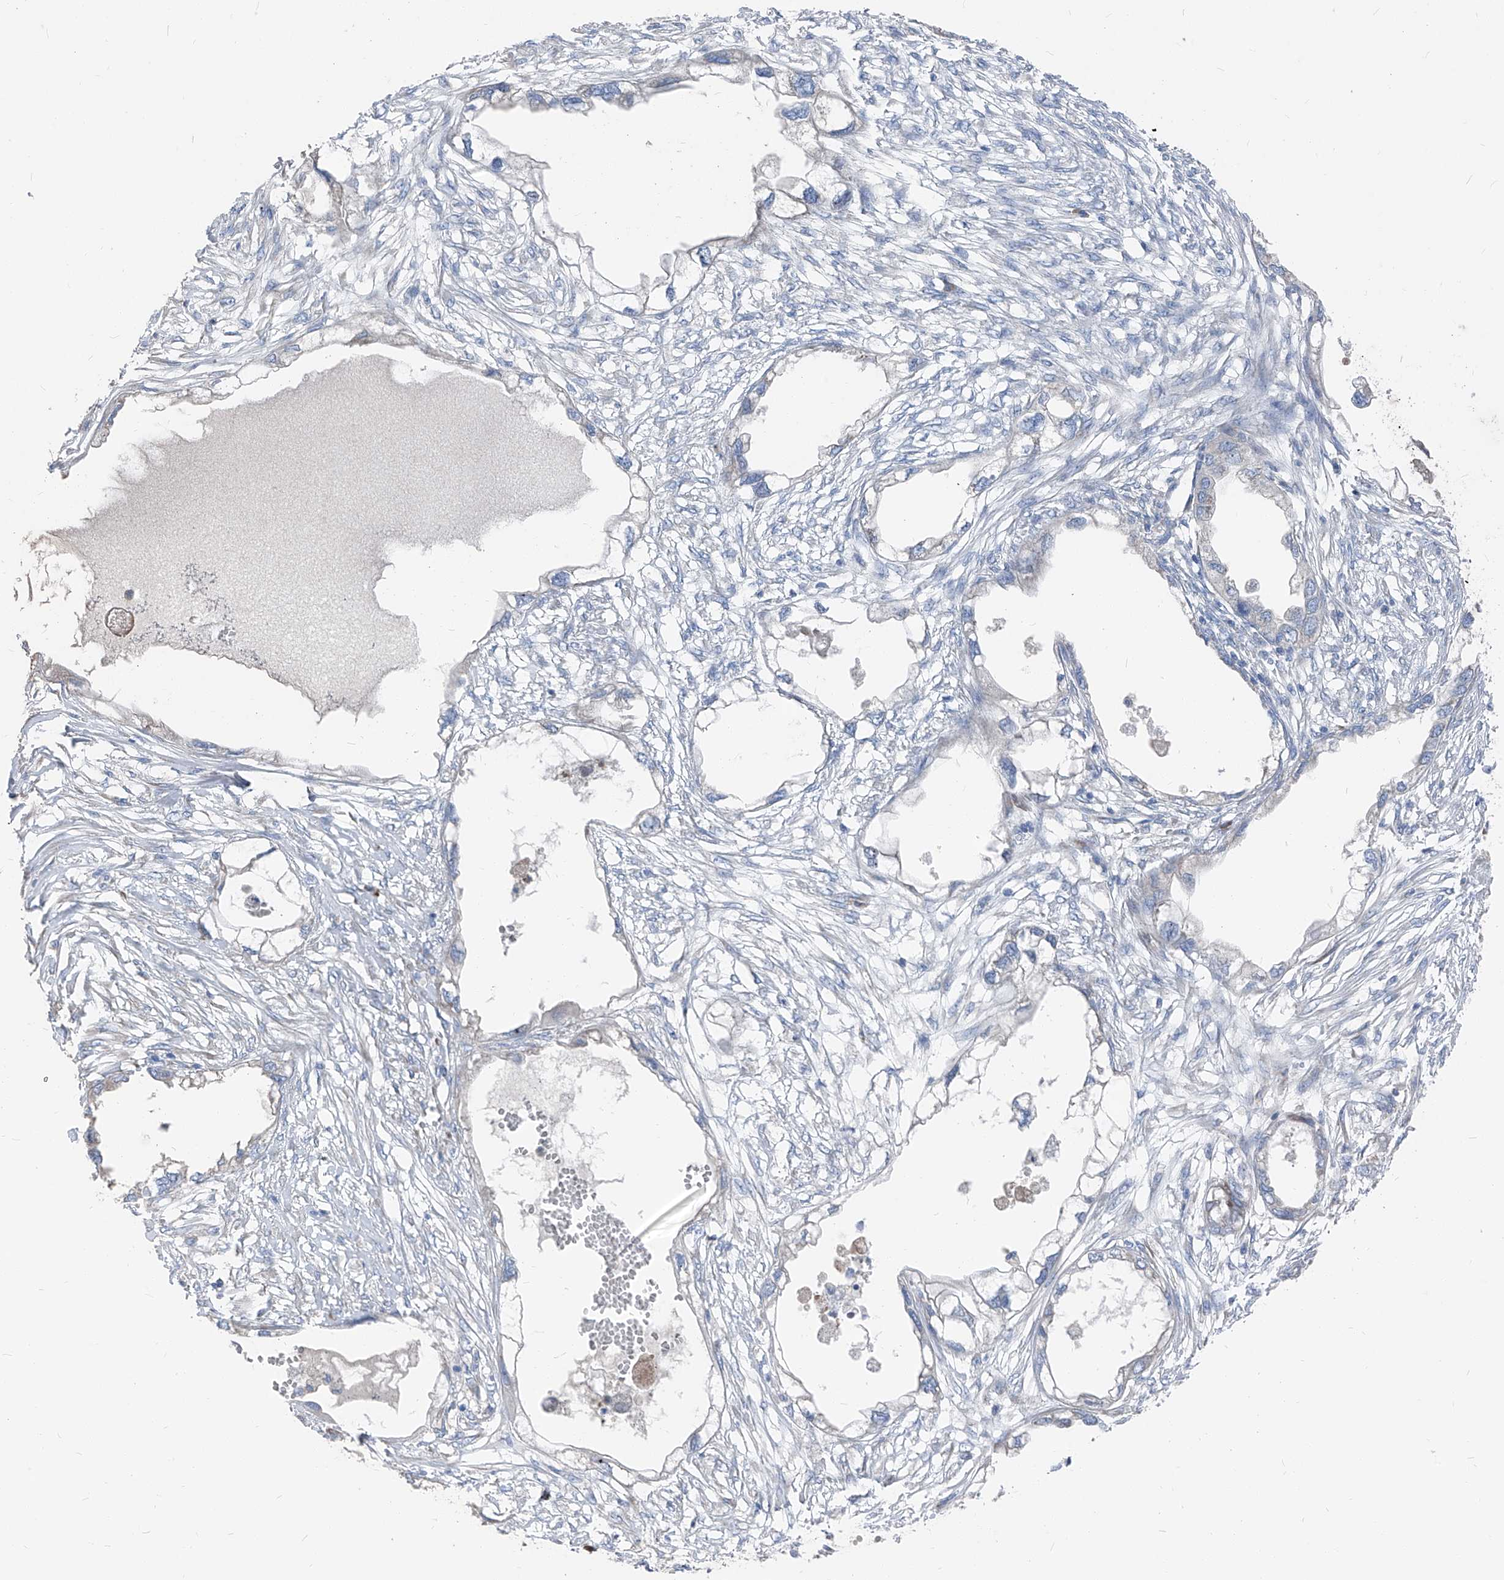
{"staining": {"intensity": "negative", "quantity": "none", "location": "none"}, "tissue": "endometrial cancer", "cell_type": "Tumor cells", "image_type": "cancer", "snomed": [{"axis": "morphology", "description": "Adenocarcinoma, NOS"}, {"axis": "morphology", "description": "Adenocarcinoma, metastatic, NOS"}, {"axis": "topography", "description": "Adipose tissue"}, {"axis": "topography", "description": "Endometrium"}], "caption": "Immunohistochemistry (IHC) photomicrograph of endometrial adenocarcinoma stained for a protein (brown), which shows no positivity in tumor cells. (DAB (3,3'-diaminobenzidine) IHC, high magnification).", "gene": "IFI27", "patient": {"sex": "female", "age": 67}}